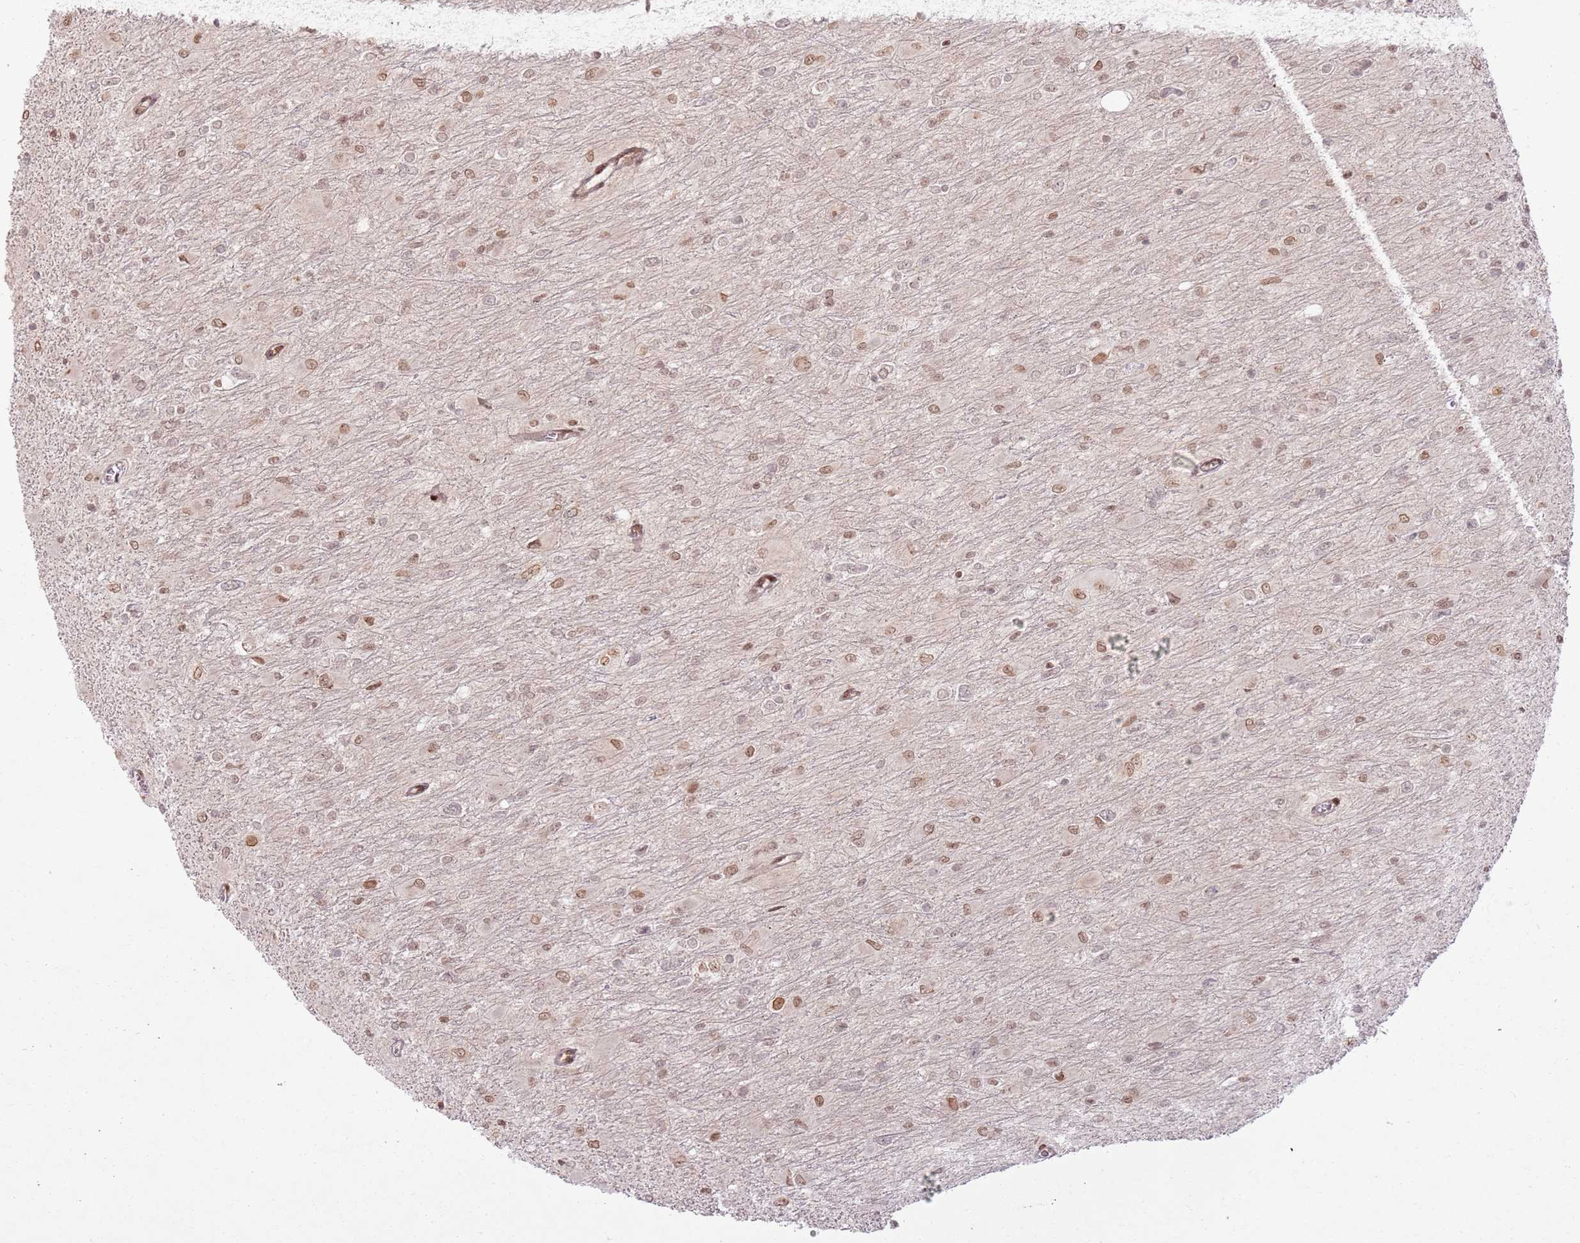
{"staining": {"intensity": "moderate", "quantity": ">75%", "location": "nuclear"}, "tissue": "glioma", "cell_type": "Tumor cells", "image_type": "cancer", "snomed": [{"axis": "morphology", "description": "Glioma, malignant, High grade"}, {"axis": "topography", "description": "Cerebral cortex"}], "caption": "Immunohistochemistry (IHC) (DAB (3,3'-diaminobenzidine)) staining of glioma shows moderate nuclear protein positivity in about >75% of tumor cells.", "gene": "KLHL36", "patient": {"sex": "female", "age": 36}}